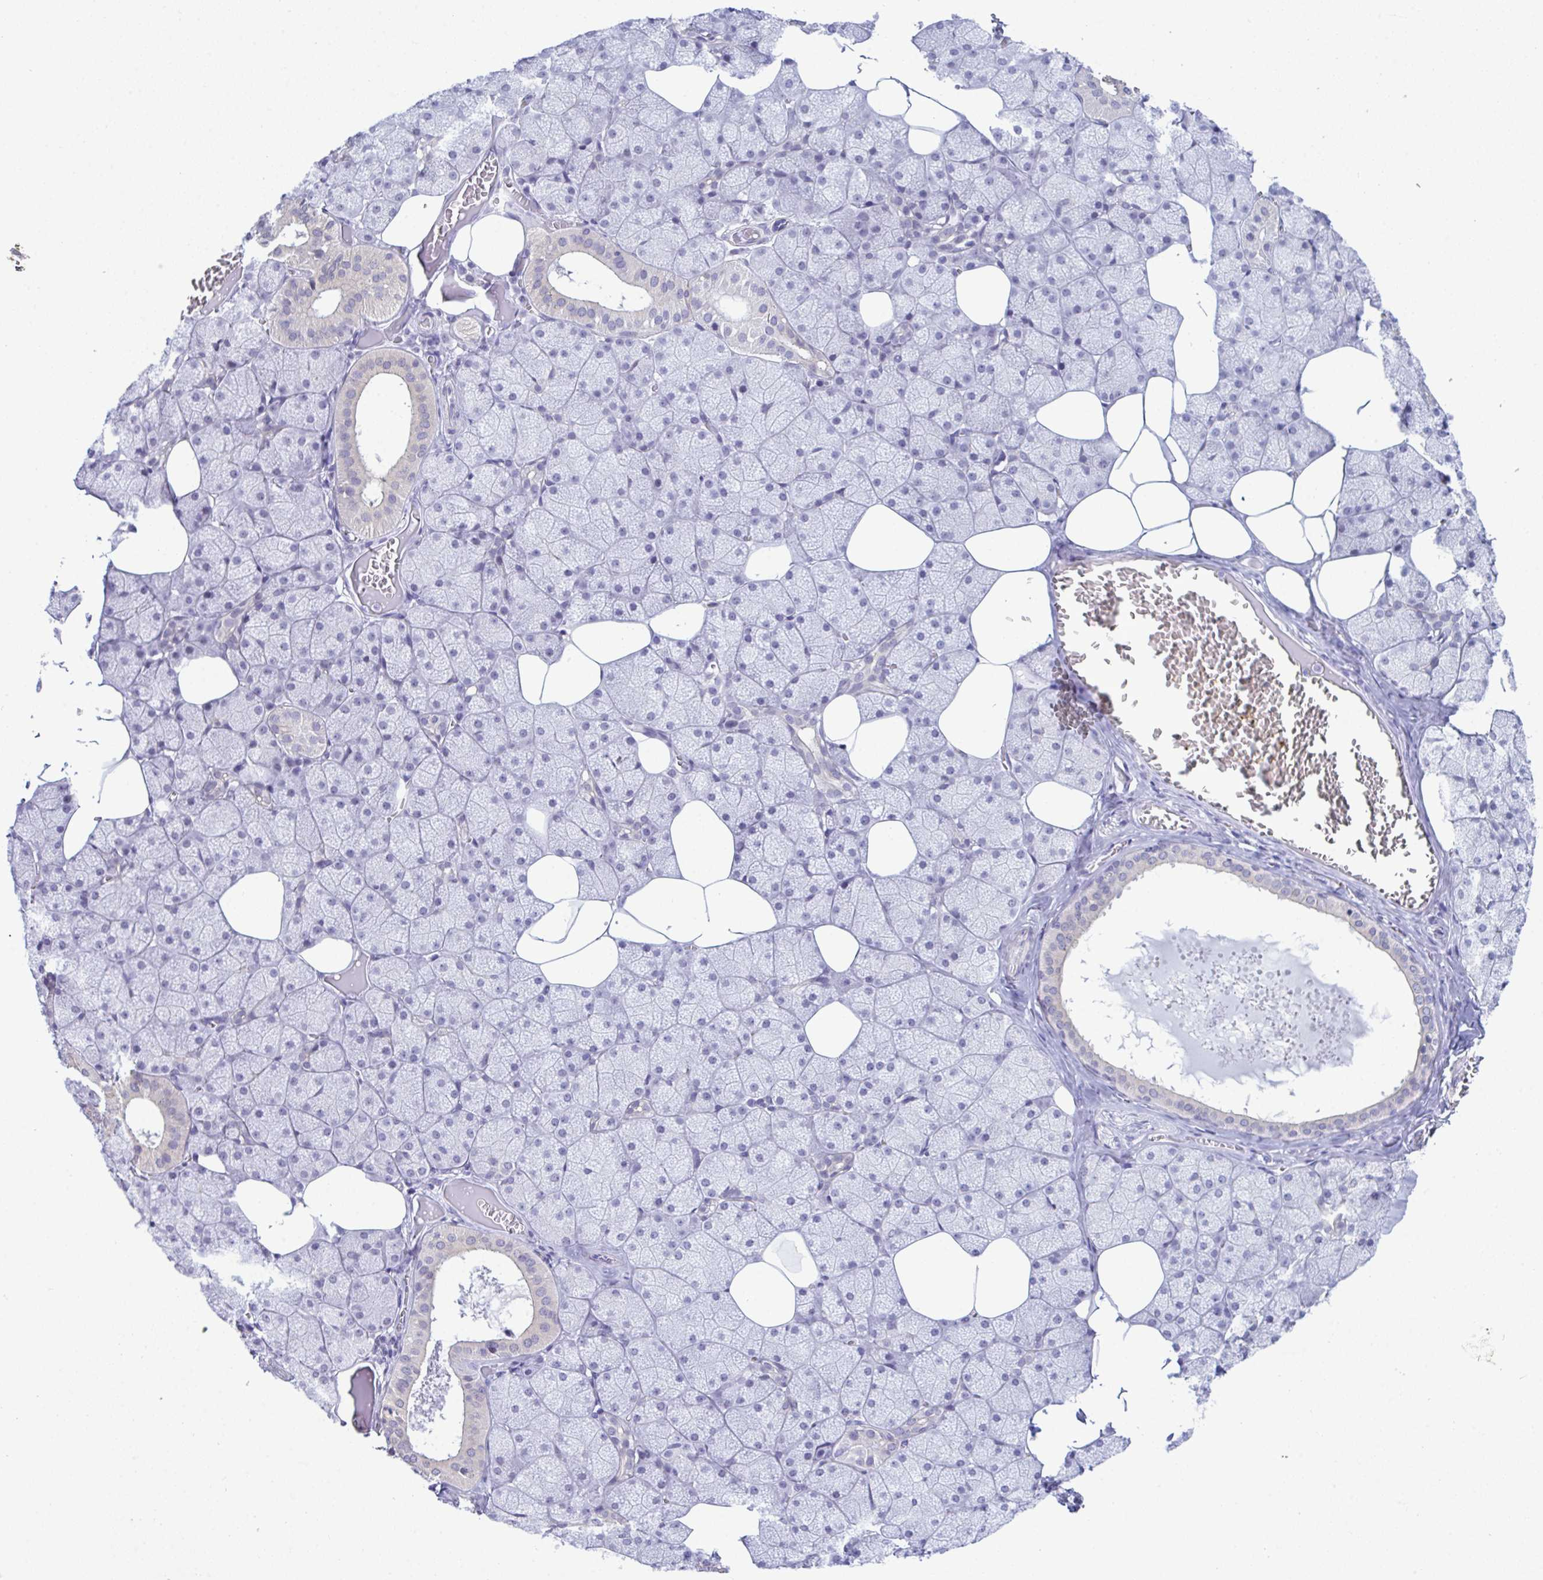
{"staining": {"intensity": "negative", "quantity": "none", "location": "none"}, "tissue": "salivary gland", "cell_type": "Glandular cells", "image_type": "normal", "snomed": [{"axis": "morphology", "description": "Normal tissue, NOS"}, {"axis": "topography", "description": "Salivary gland"}, {"axis": "topography", "description": "Peripheral nerve tissue"}], "caption": "An immunohistochemistry (IHC) micrograph of benign salivary gland is shown. There is no staining in glandular cells of salivary gland. The staining is performed using DAB brown chromogen with nuclei counter-stained in using hematoxylin.", "gene": "ATP6V0D2", "patient": {"sex": "male", "age": 38}}